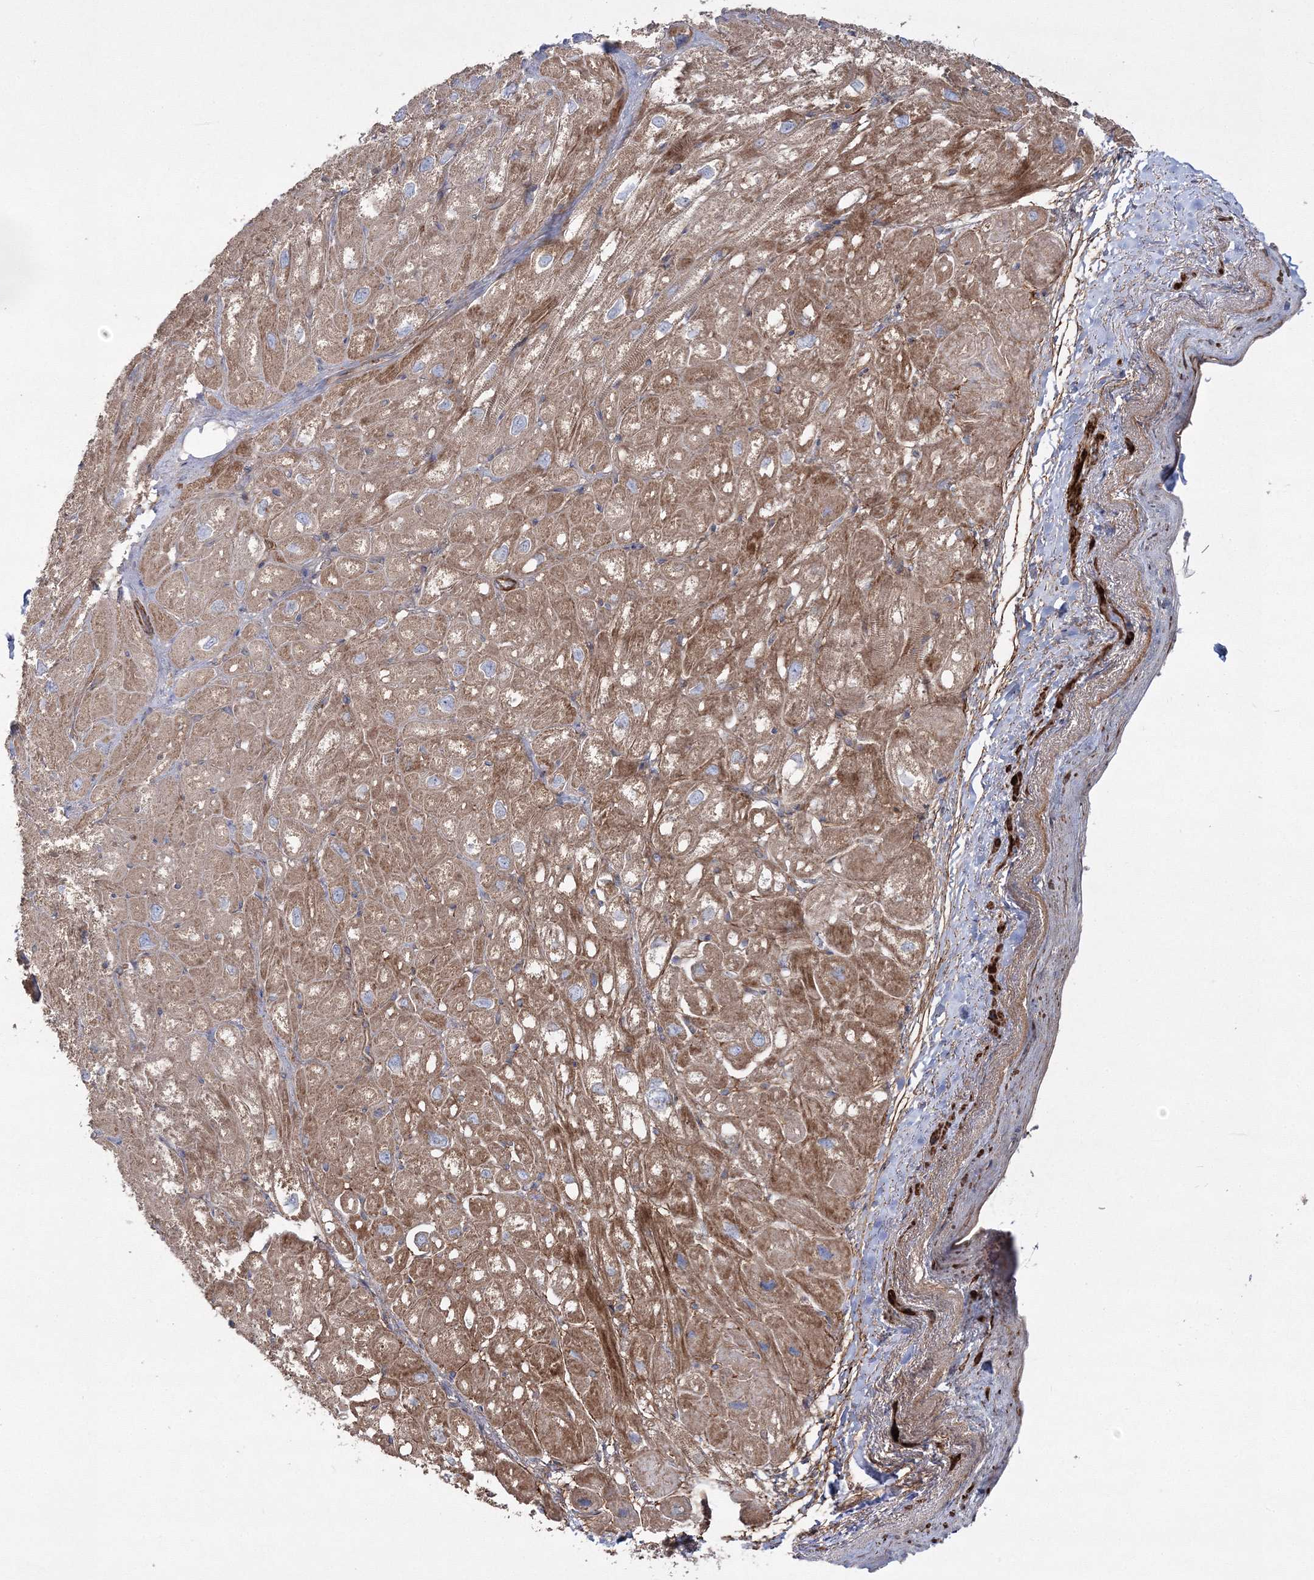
{"staining": {"intensity": "moderate", "quantity": "25%-75%", "location": "cytoplasmic/membranous"}, "tissue": "heart muscle", "cell_type": "Cardiomyocytes", "image_type": "normal", "snomed": [{"axis": "morphology", "description": "Normal tissue, NOS"}, {"axis": "topography", "description": "Heart"}], "caption": "An image of heart muscle stained for a protein displays moderate cytoplasmic/membranous brown staining in cardiomyocytes. Ihc stains the protein of interest in brown and the nuclei are stained blue.", "gene": "ZSWIM6", "patient": {"sex": "male", "age": 50}}